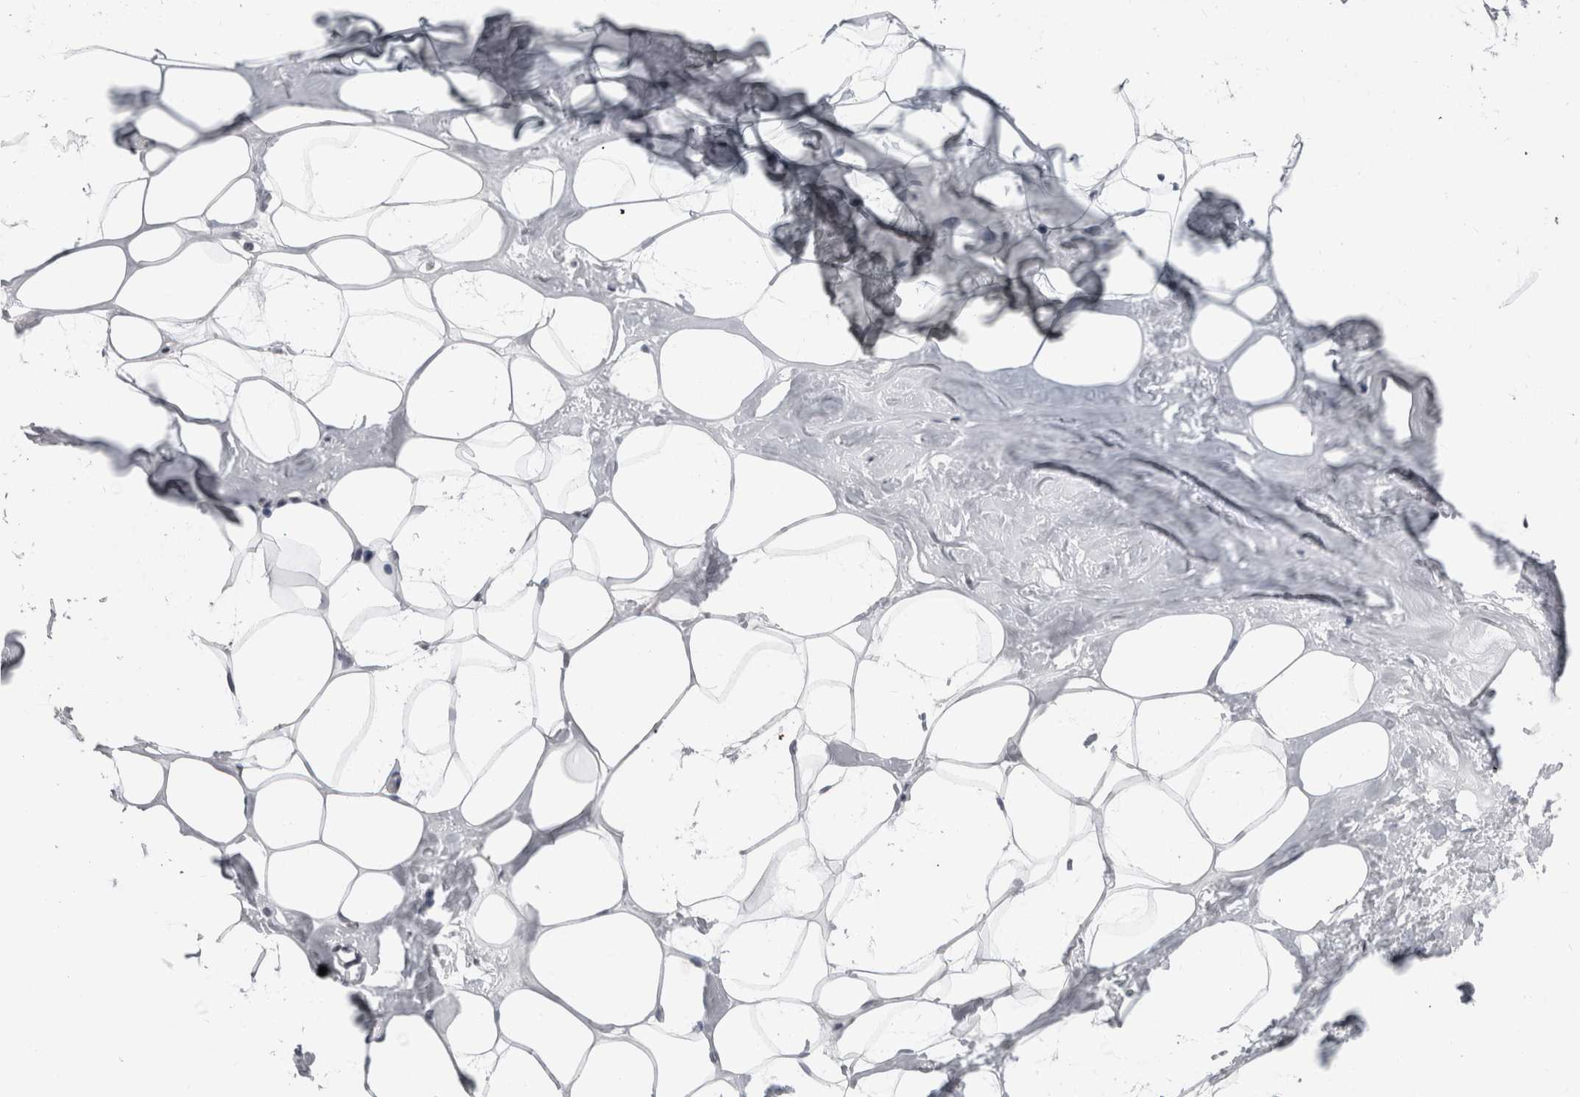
{"staining": {"intensity": "negative", "quantity": "none", "location": "none"}, "tissue": "adipose tissue", "cell_type": "Adipocytes", "image_type": "normal", "snomed": [{"axis": "morphology", "description": "Normal tissue, NOS"}, {"axis": "morphology", "description": "Fibrosis, NOS"}, {"axis": "topography", "description": "Breast"}, {"axis": "topography", "description": "Adipose tissue"}], "caption": "Histopathology image shows no protein expression in adipocytes of unremarkable adipose tissue.", "gene": "ARID4B", "patient": {"sex": "female", "age": 39}}